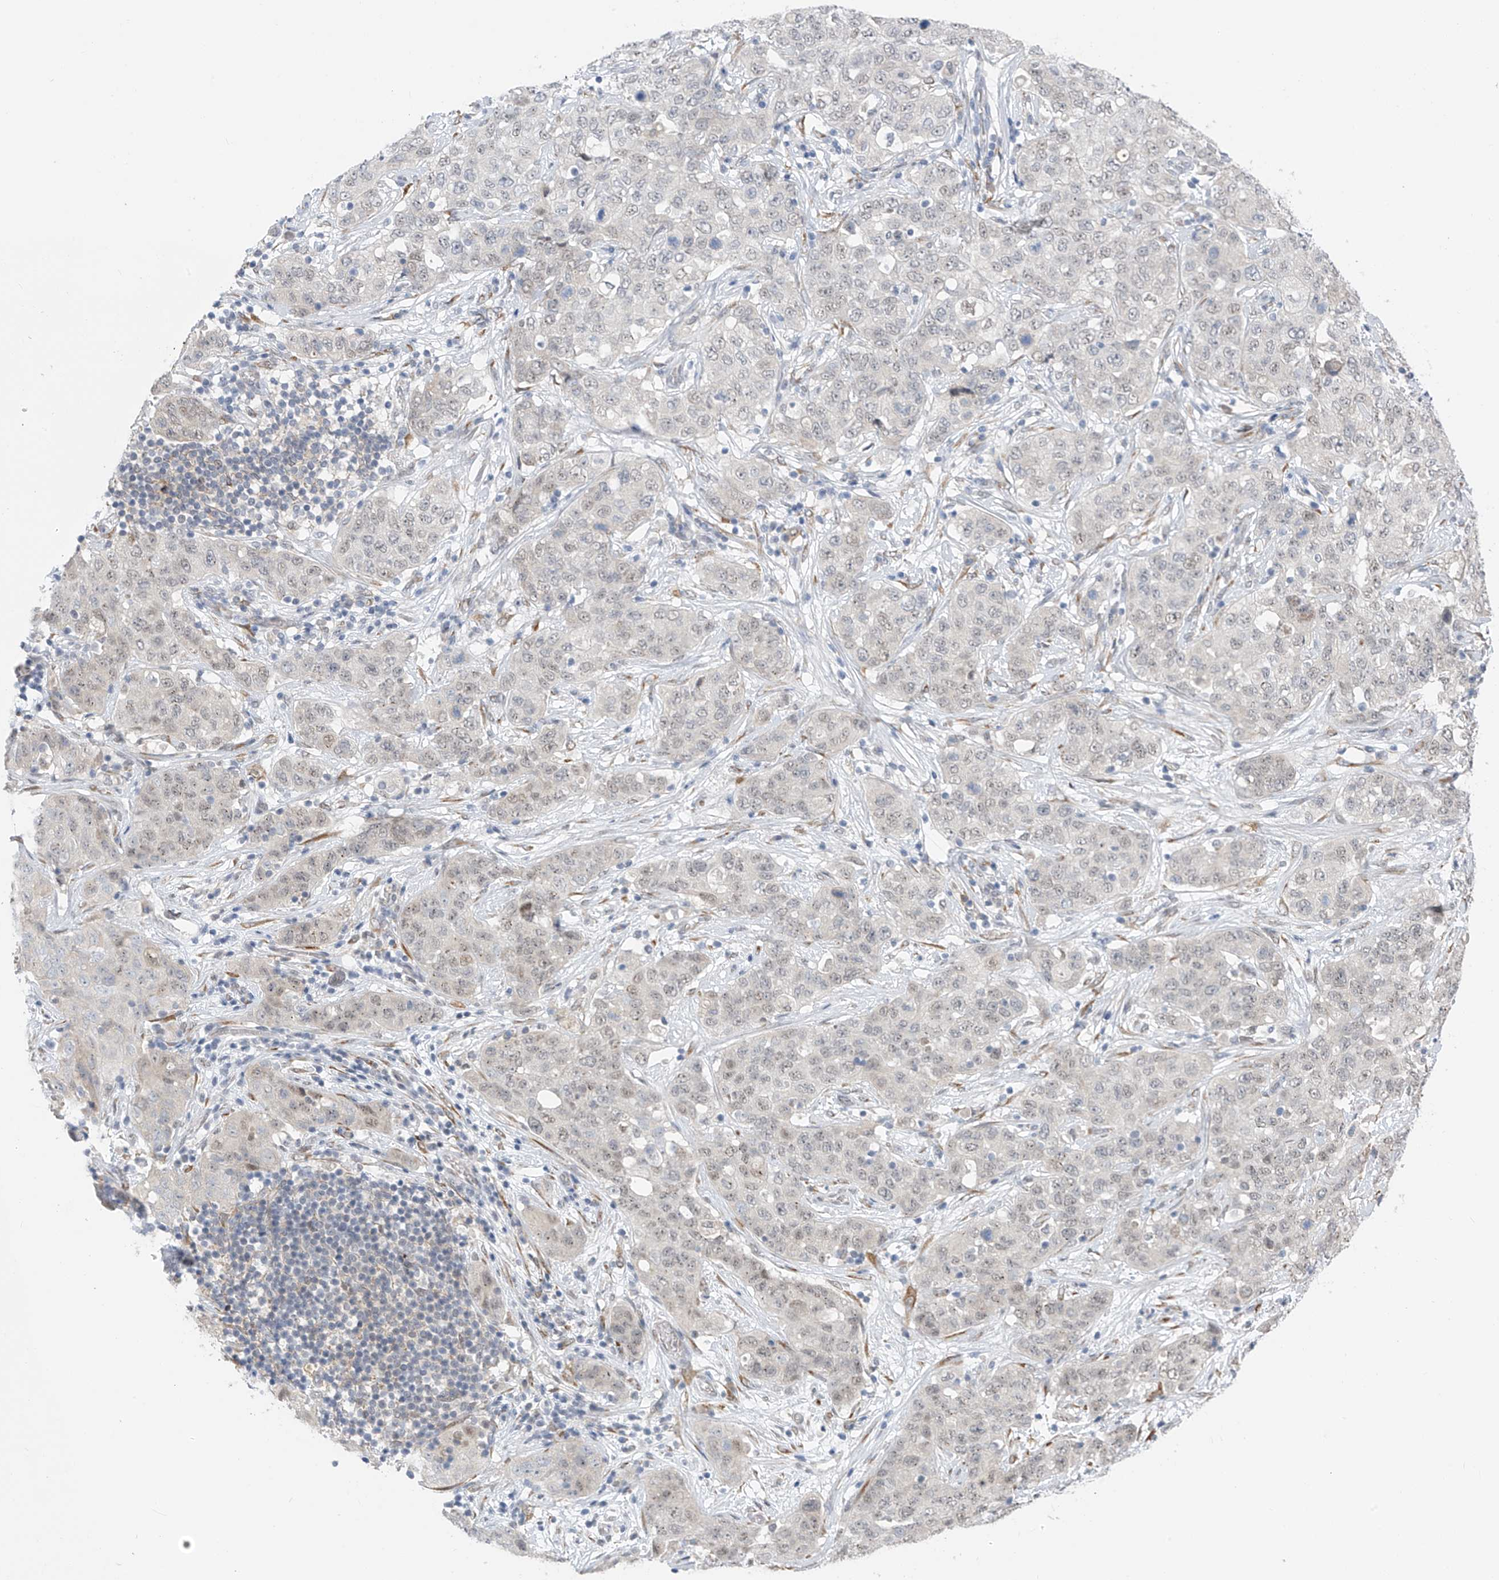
{"staining": {"intensity": "weak", "quantity": "<25%", "location": "nuclear"}, "tissue": "stomach cancer", "cell_type": "Tumor cells", "image_type": "cancer", "snomed": [{"axis": "morphology", "description": "Normal tissue, NOS"}, {"axis": "morphology", "description": "Adenocarcinoma, NOS"}, {"axis": "topography", "description": "Lymph node"}, {"axis": "topography", "description": "Stomach"}], "caption": "High magnification brightfield microscopy of stomach cancer stained with DAB (brown) and counterstained with hematoxylin (blue): tumor cells show no significant staining. (Stains: DAB immunohistochemistry with hematoxylin counter stain, Microscopy: brightfield microscopy at high magnification).", "gene": "CYP4V2", "patient": {"sex": "male", "age": 48}}